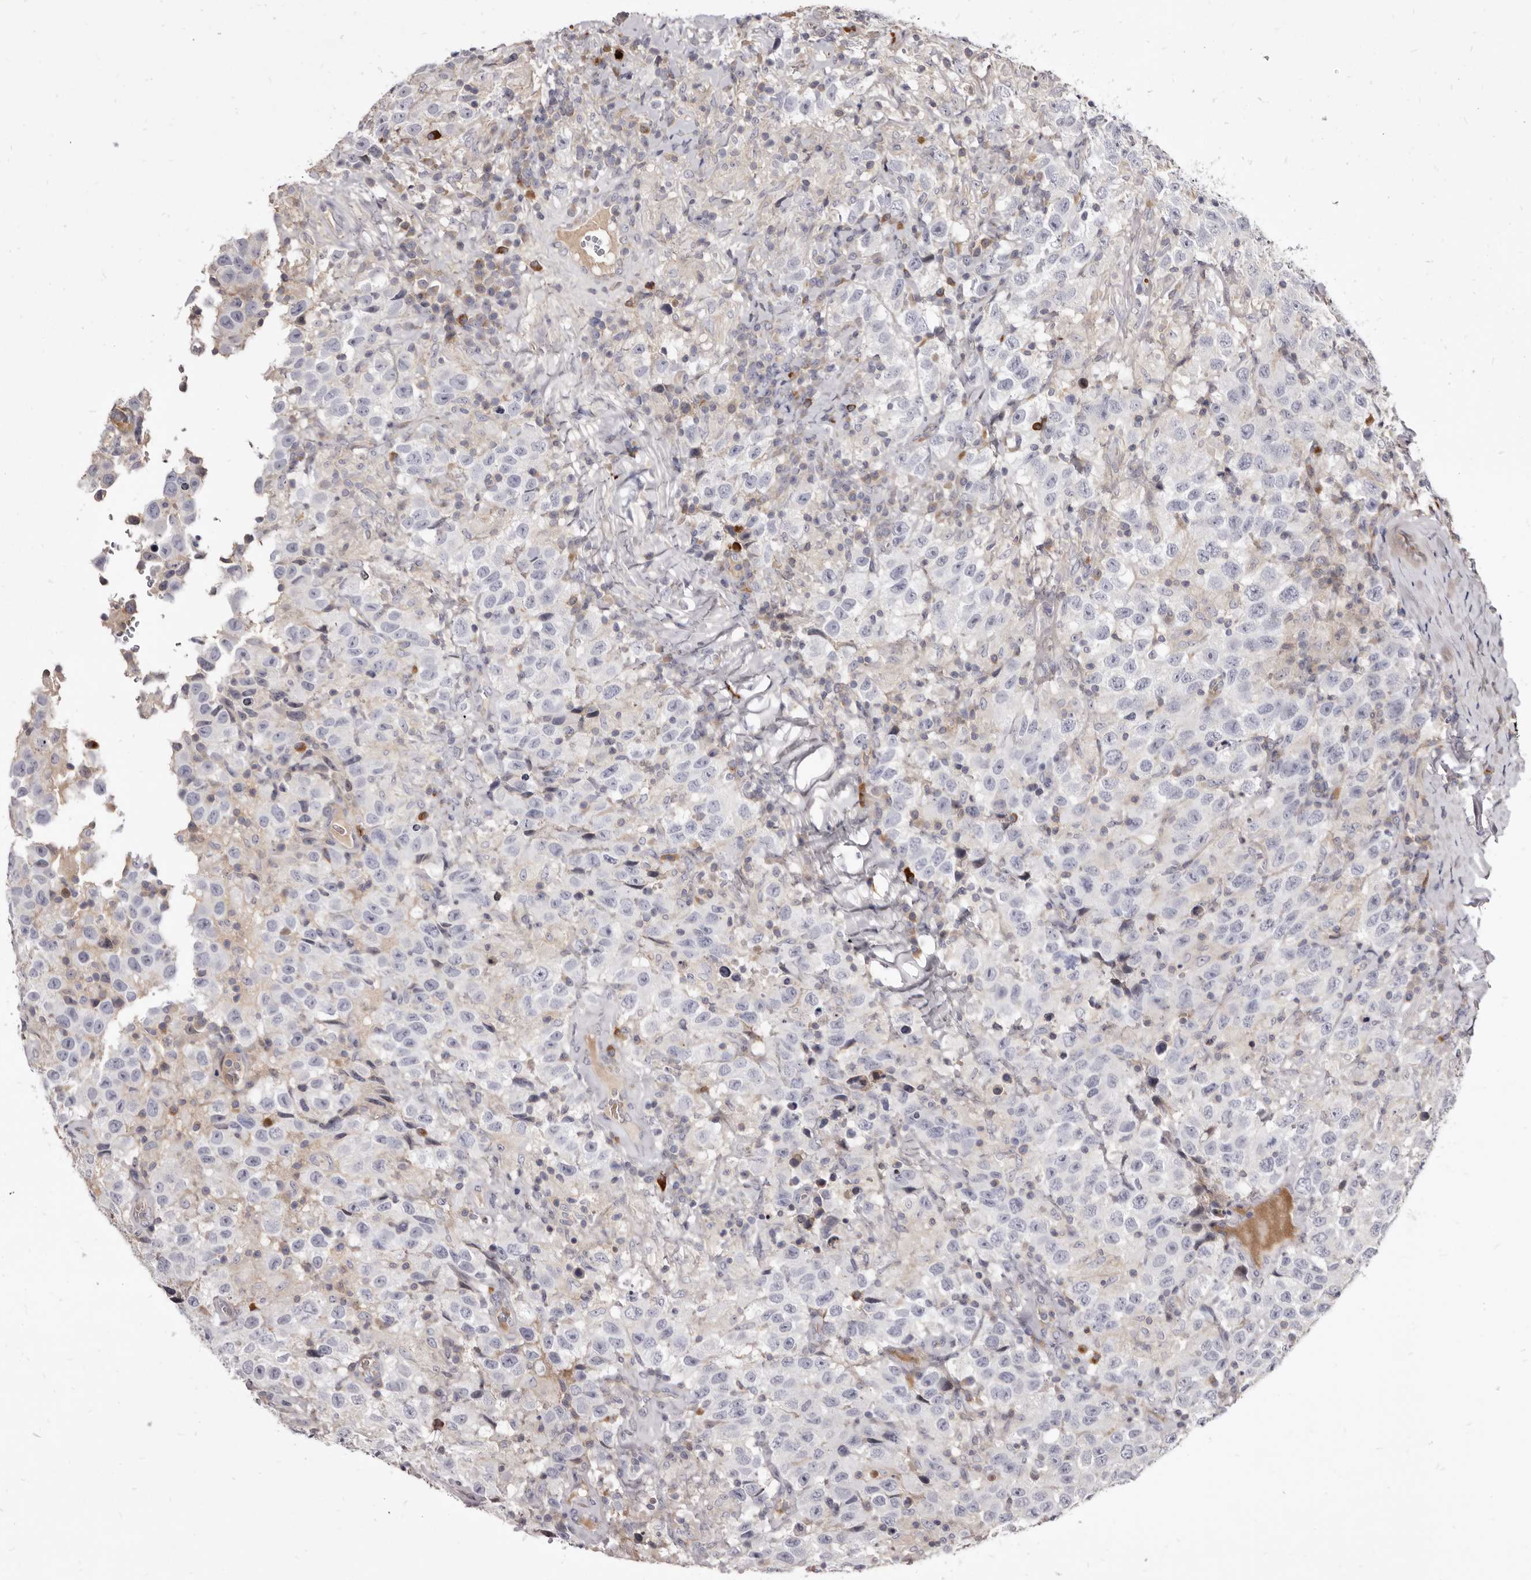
{"staining": {"intensity": "negative", "quantity": "none", "location": "none"}, "tissue": "testis cancer", "cell_type": "Tumor cells", "image_type": "cancer", "snomed": [{"axis": "morphology", "description": "Seminoma, NOS"}, {"axis": "topography", "description": "Testis"}], "caption": "Protein analysis of testis cancer exhibits no significant staining in tumor cells. (DAB immunohistochemistry (IHC) visualized using brightfield microscopy, high magnification).", "gene": "FAS", "patient": {"sex": "male", "age": 41}}